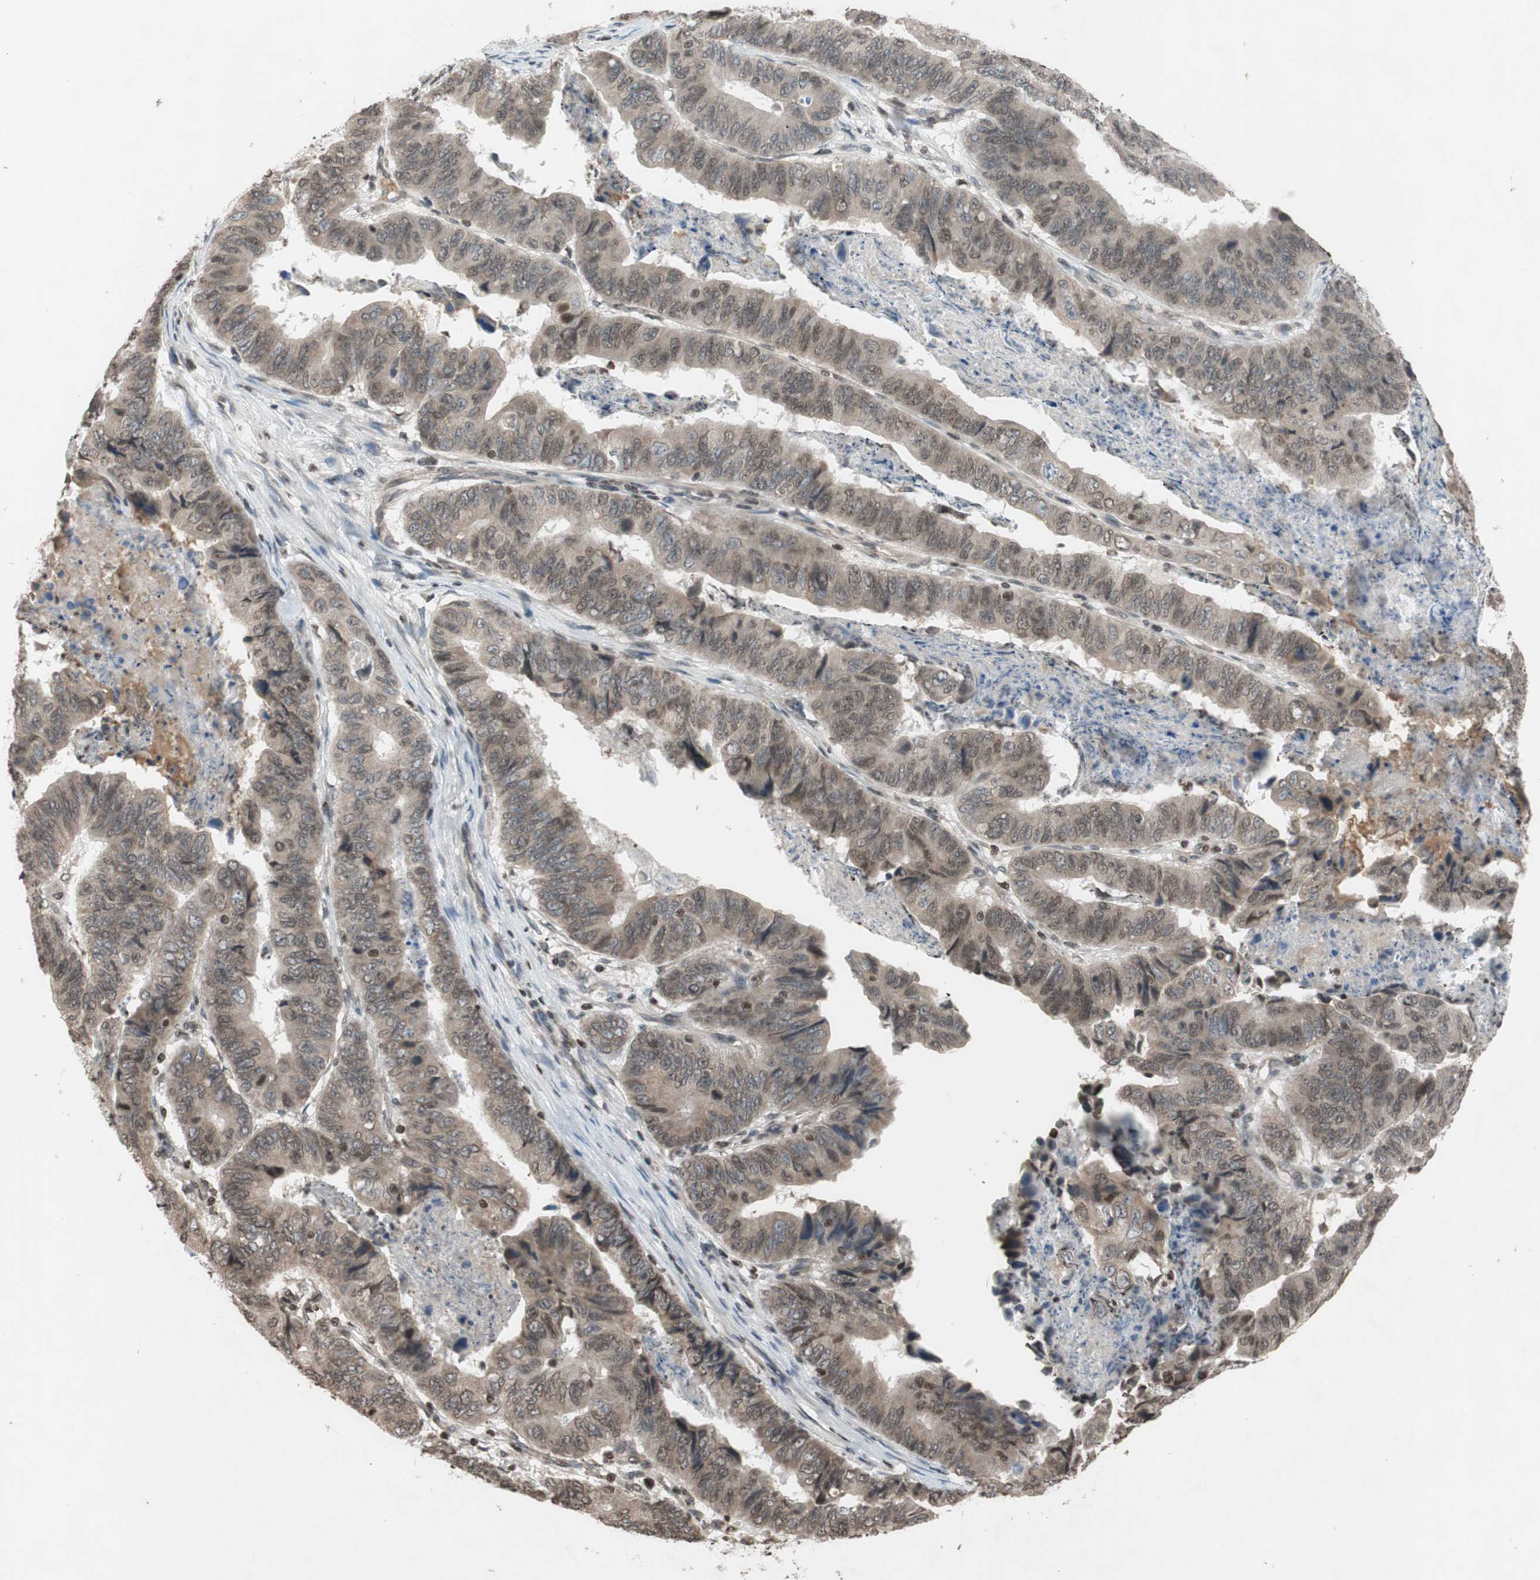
{"staining": {"intensity": "weak", "quantity": ">75%", "location": "cytoplasmic/membranous,nuclear"}, "tissue": "stomach cancer", "cell_type": "Tumor cells", "image_type": "cancer", "snomed": [{"axis": "morphology", "description": "Adenocarcinoma, NOS"}, {"axis": "topography", "description": "Stomach, lower"}], "caption": "Immunohistochemical staining of human stomach cancer displays low levels of weak cytoplasmic/membranous and nuclear protein staining in approximately >75% of tumor cells.", "gene": "MCM6", "patient": {"sex": "male", "age": 77}}